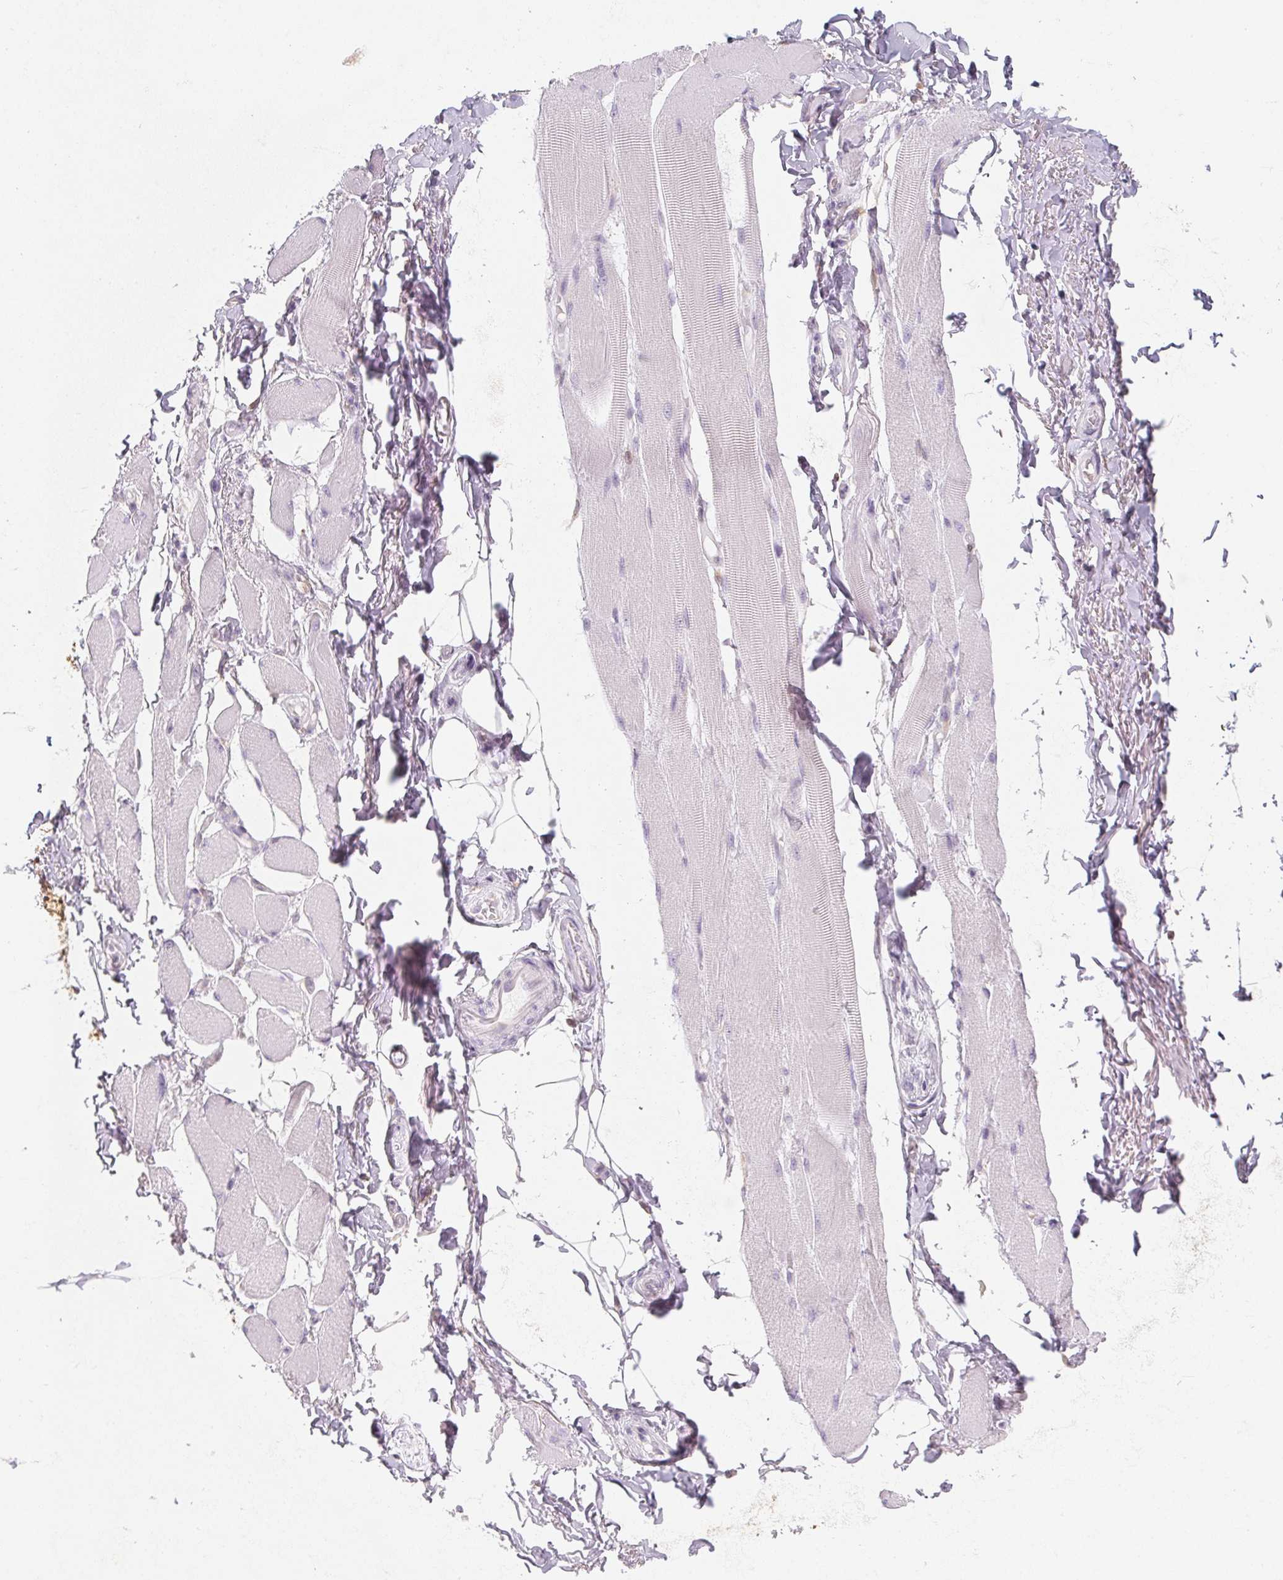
{"staining": {"intensity": "negative", "quantity": "none", "location": "none"}, "tissue": "skeletal muscle", "cell_type": "Myocytes", "image_type": "normal", "snomed": [{"axis": "morphology", "description": "Normal tissue, NOS"}, {"axis": "topography", "description": "Skeletal muscle"}, {"axis": "topography", "description": "Anal"}, {"axis": "topography", "description": "Peripheral nerve tissue"}], "caption": "High power microscopy histopathology image of an IHC image of benign skeletal muscle, revealing no significant positivity in myocytes. (Brightfield microscopy of DAB immunohistochemistry (IHC) at high magnification).", "gene": "SOAT1", "patient": {"sex": "male", "age": 53}}